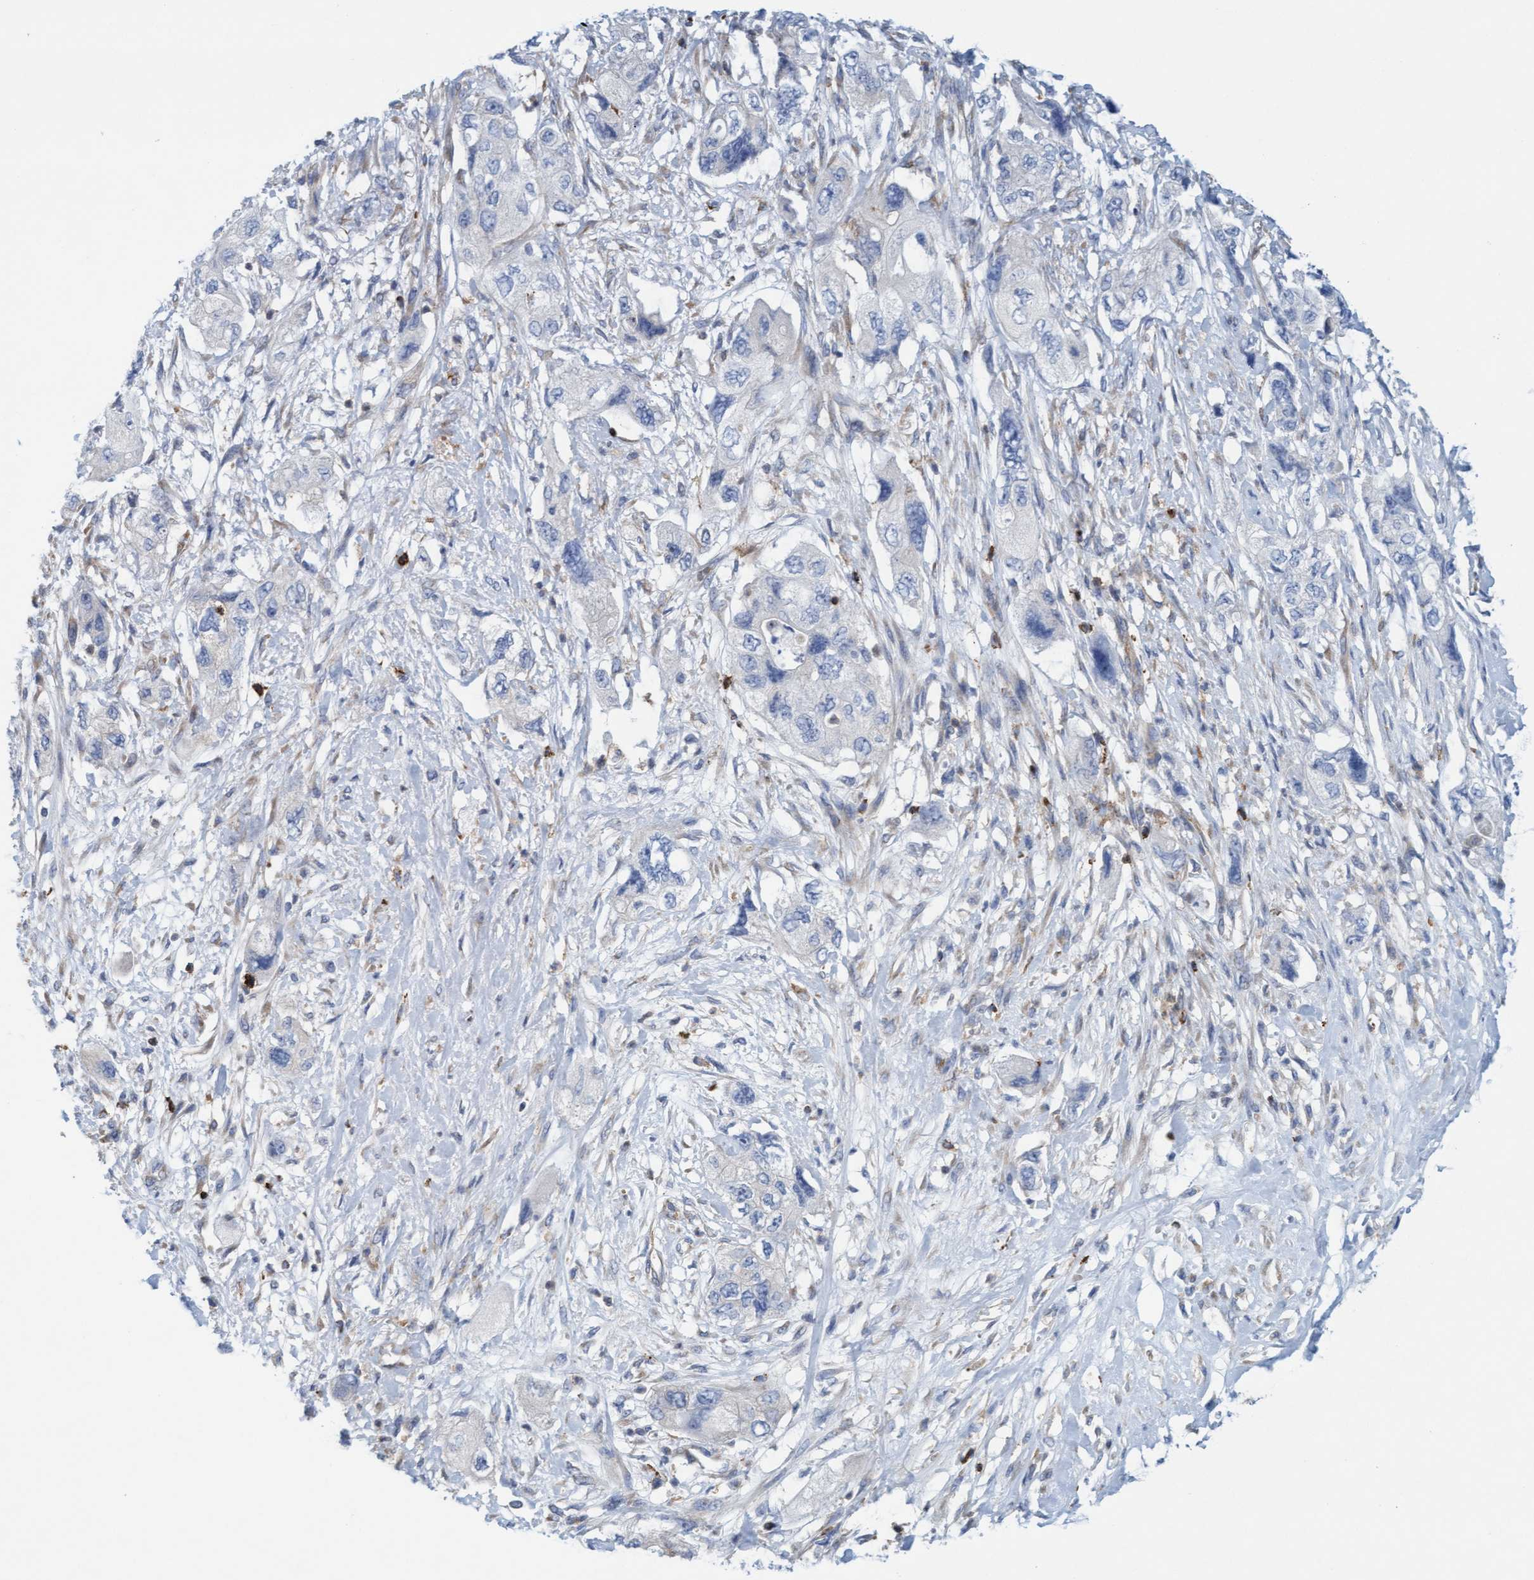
{"staining": {"intensity": "negative", "quantity": "none", "location": "none"}, "tissue": "pancreatic cancer", "cell_type": "Tumor cells", "image_type": "cancer", "snomed": [{"axis": "morphology", "description": "Adenocarcinoma, NOS"}, {"axis": "topography", "description": "Pancreas"}], "caption": "Immunohistochemistry (IHC) micrograph of neoplastic tissue: human pancreatic cancer stained with DAB reveals no significant protein positivity in tumor cells.", "gene": "FNBP1", "patient": {"sex": "female", "age": 73}}